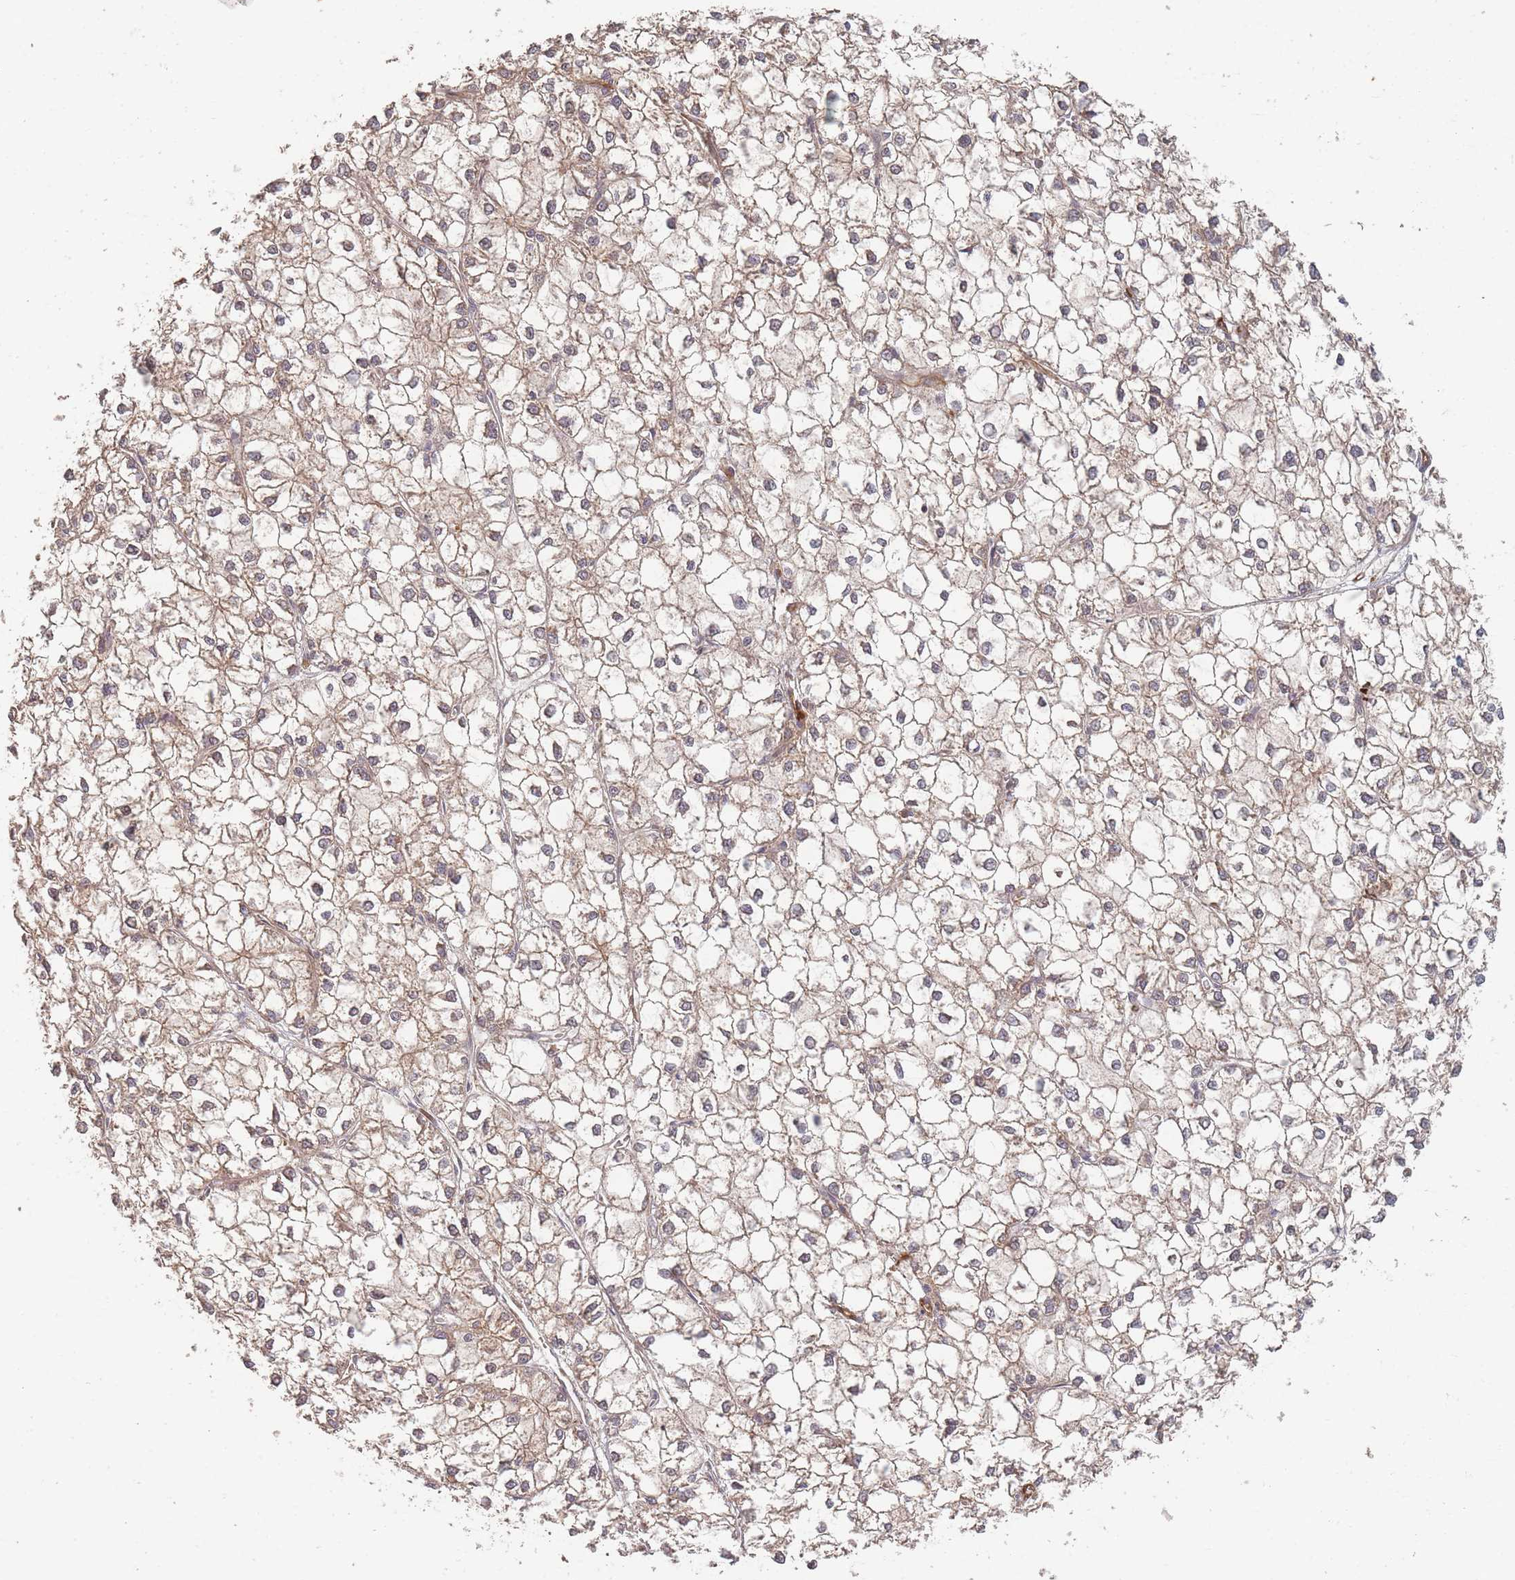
{"staining": {"intensity": "weak", "quantity": ">75%", "location": "cytoplasmic/membranous"}, "tissue": "liver cancer", "cell_type": "Tumor cells", "image_type": "cancer", "snomed": [{"axis": "morphology", "description": "Carcinoma, Hepatocellular, NOS"}, {"axis": "topography", "description": "Liver"}], "caption": "About >75% of tumor cells in human liver cancer (hepatocellular carcinoma) show weak cytoplasmic/membranous protein staining as visualized by brown immunohistochemical staining.", "gene": "MRPS6", "patient": {"sex": "female", "age": 43}}